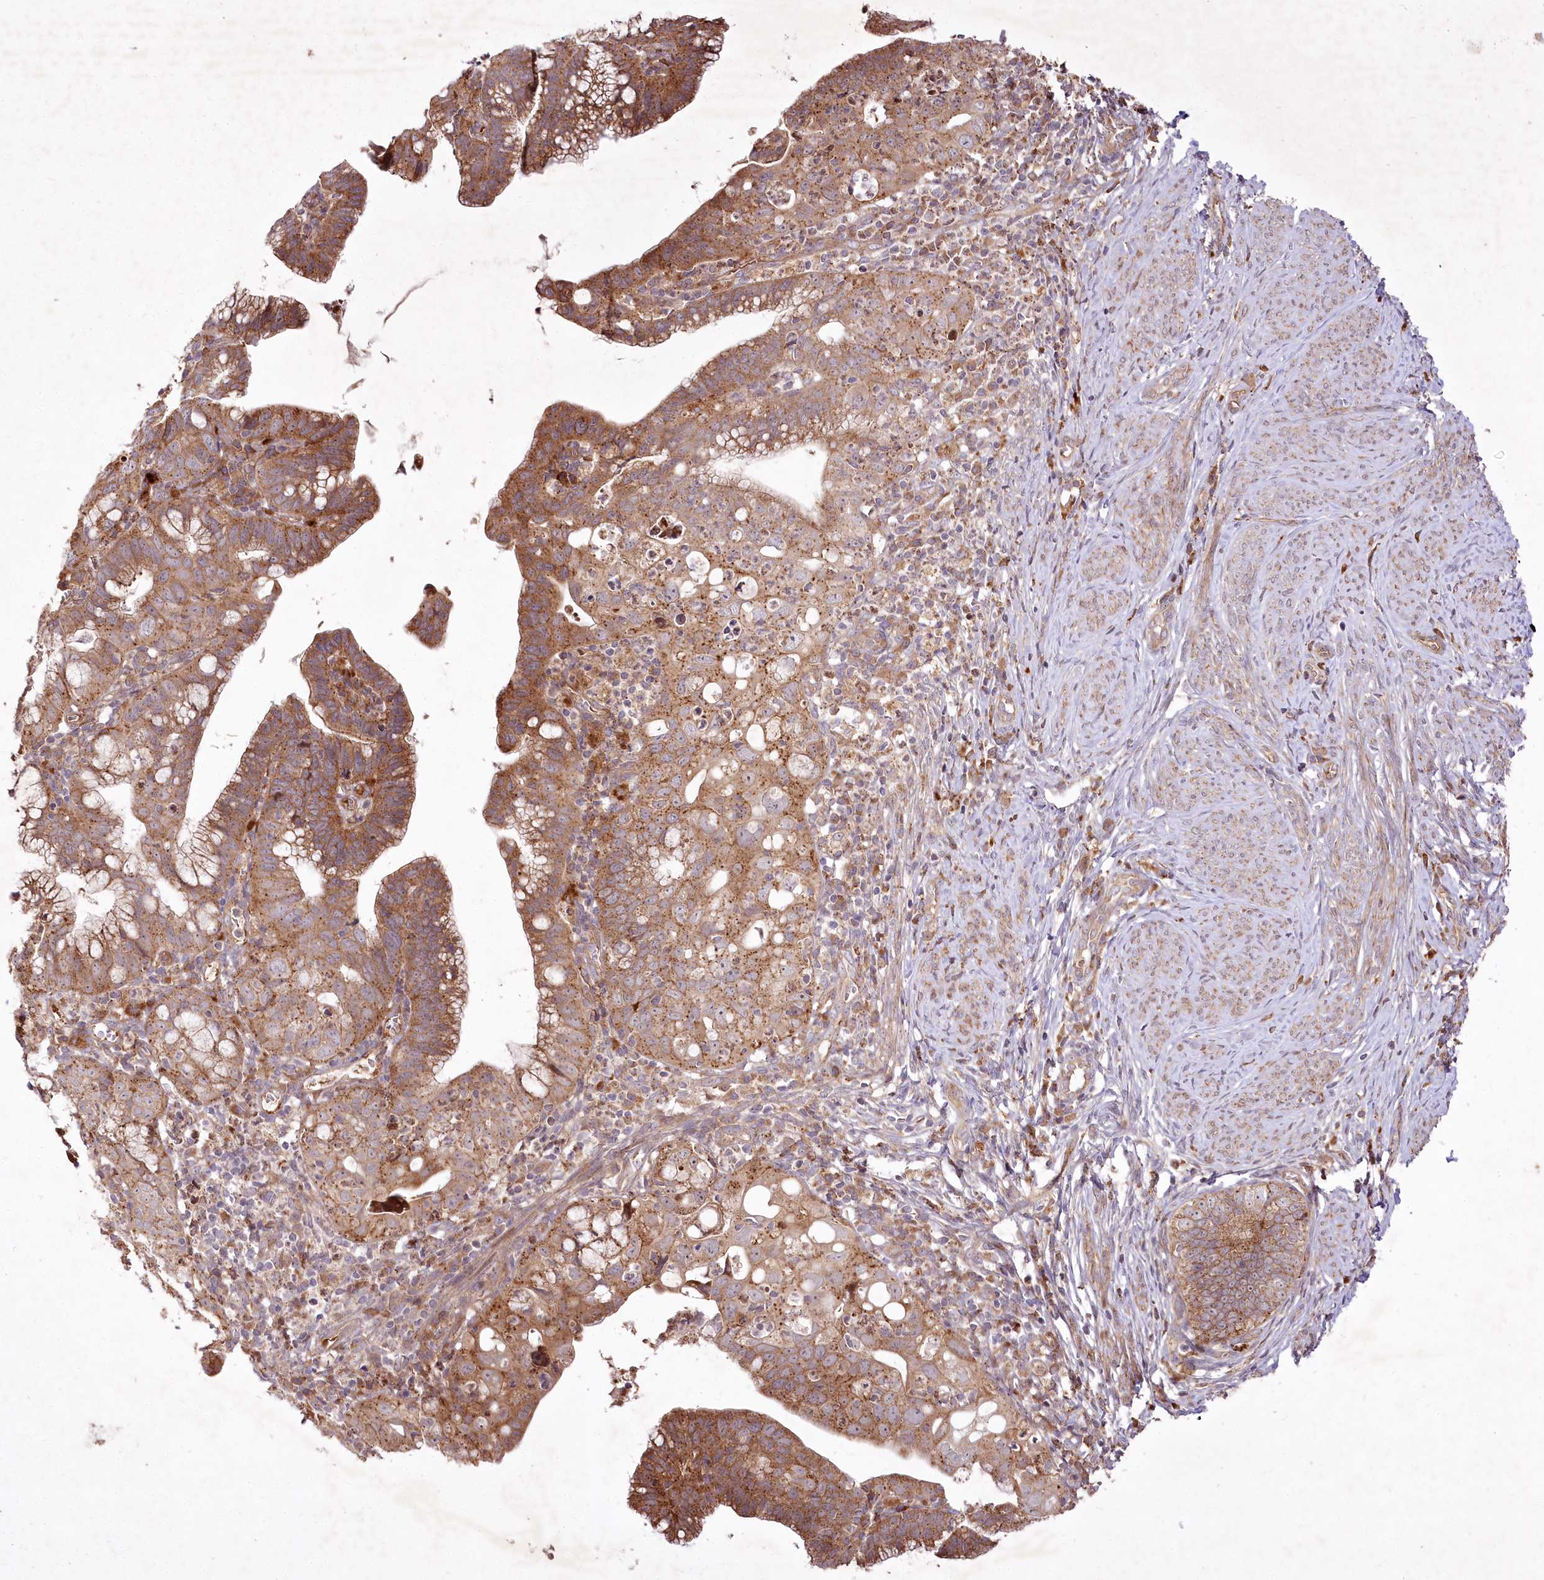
{"staining": {"intensity": "moderate", "quantity": ">75%", "location": "cytoplasmic/membranous"}, "tissue": "cervical cancer", "cell_type": "Tumor cells", "image_type": "cancer", "snomed": [{"axis": "morphology", "description": "Adenocarcinoma, NOS"}, {"axis": "topography", "description": "Cervix"}], "caption": "Cervical cancer (adenocarcinoma) was stained to show a protein in brown. There is medium levels of moderate cytoplasmic/membranous expression in approximately >75% of tumor cells. Immunohistochemistry stains the protein in brown and the nuclei are stained blue.", "gene": "PSTK", "patient": {"sex": "female", "age": 36}}